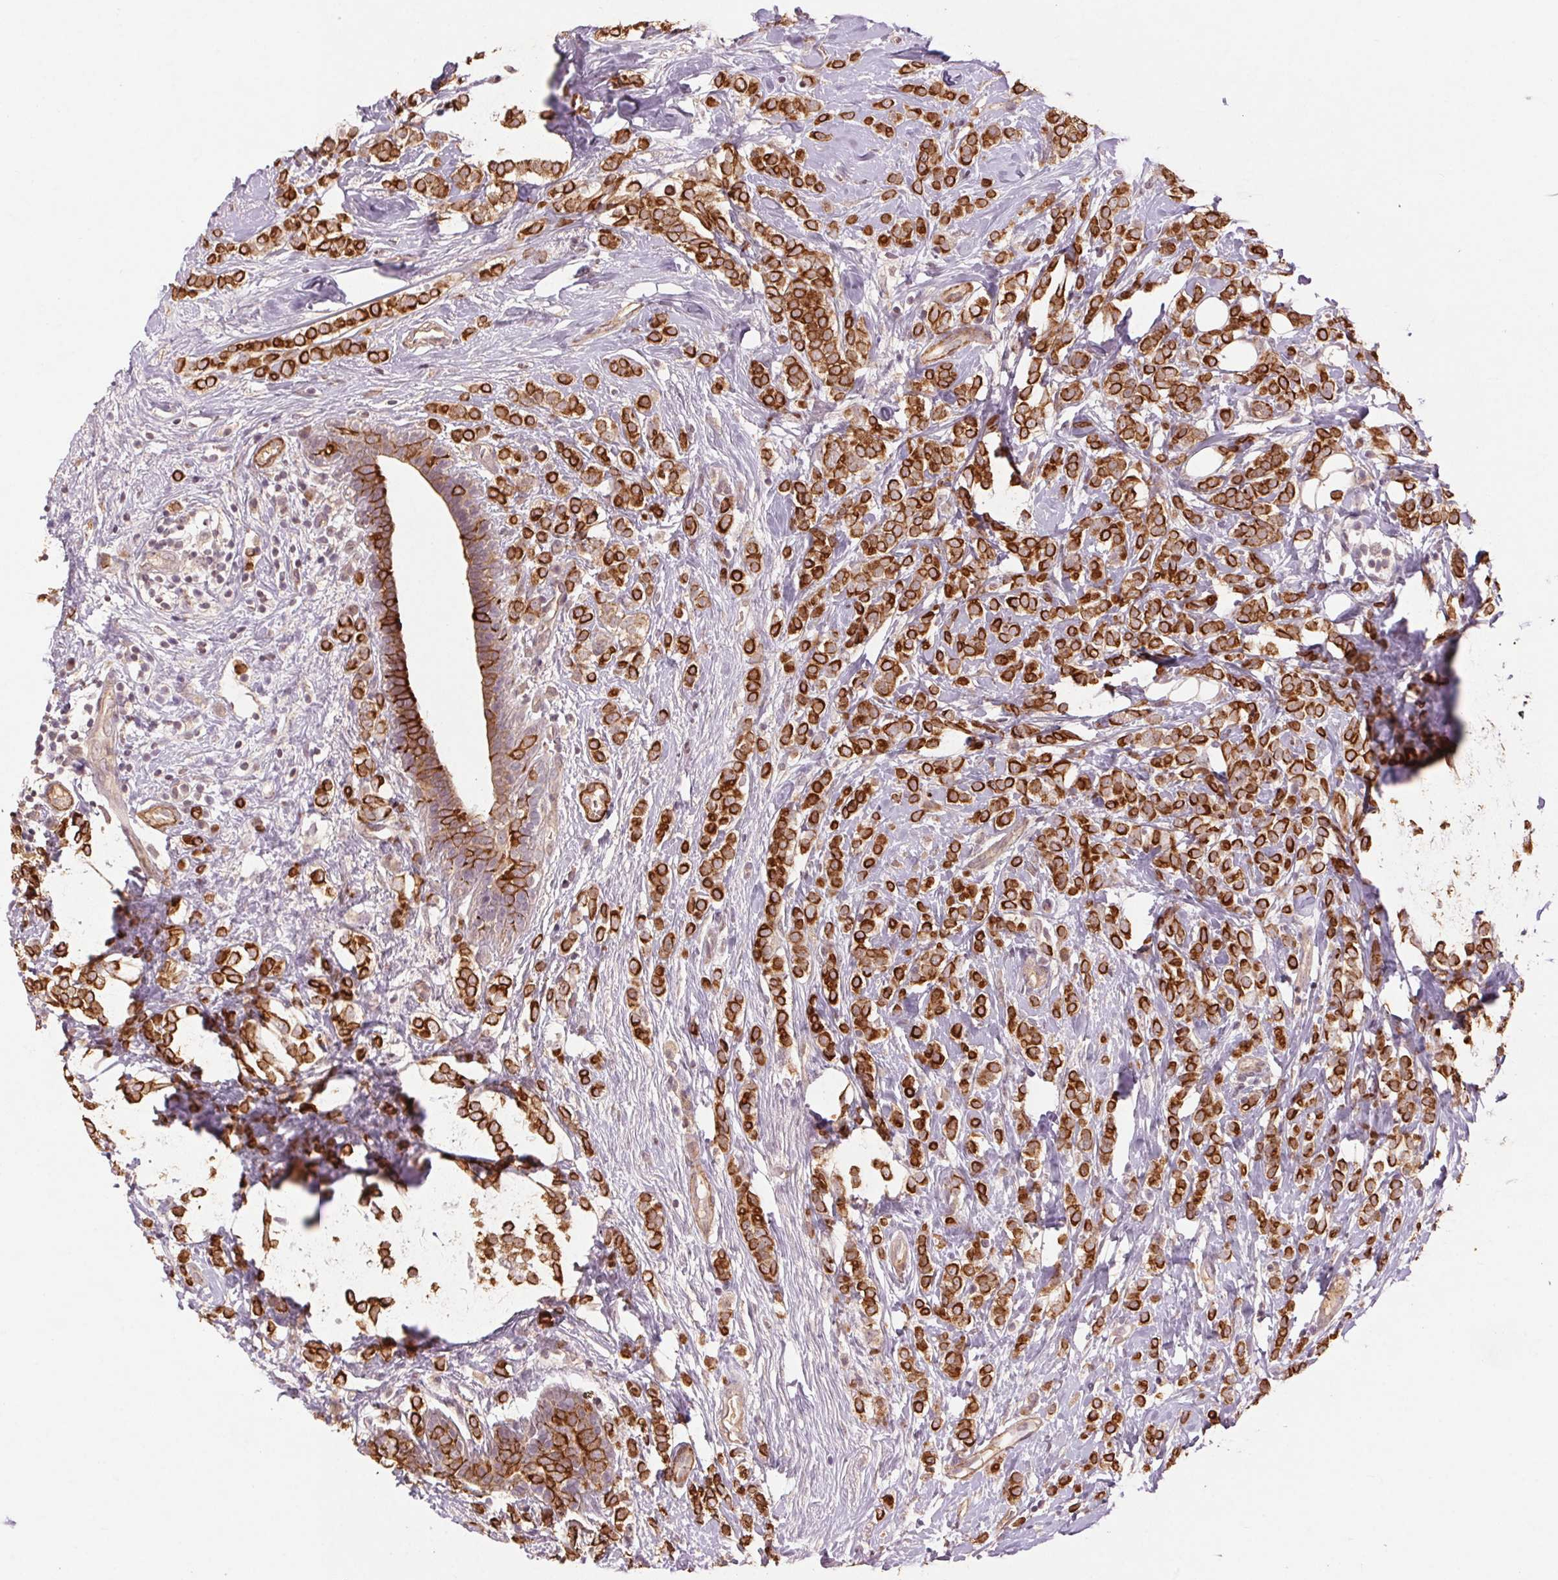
{"staining": {"intensity": "strong", "quantity": ">75%", "location": "cytoplasmic/membranous"}, "tissue": "breast cancer", "cell_type": "Tumor cells", "image_type": "cancer", "snomed": [{"axis": "morphology", "description": "Lobular carcinoma"}, {"axis": "topography", "description": "Breast"}], "caption": "DAB (3,3'-diaminobenzidine) immunohistochemical staining of human breast lobular carcinoma reveals strong cytoplasmic/membranous protein expression in about >75% of tumor cells.", "gene": "SMLR1", "patient": {"sex": "female", "age": 49}}